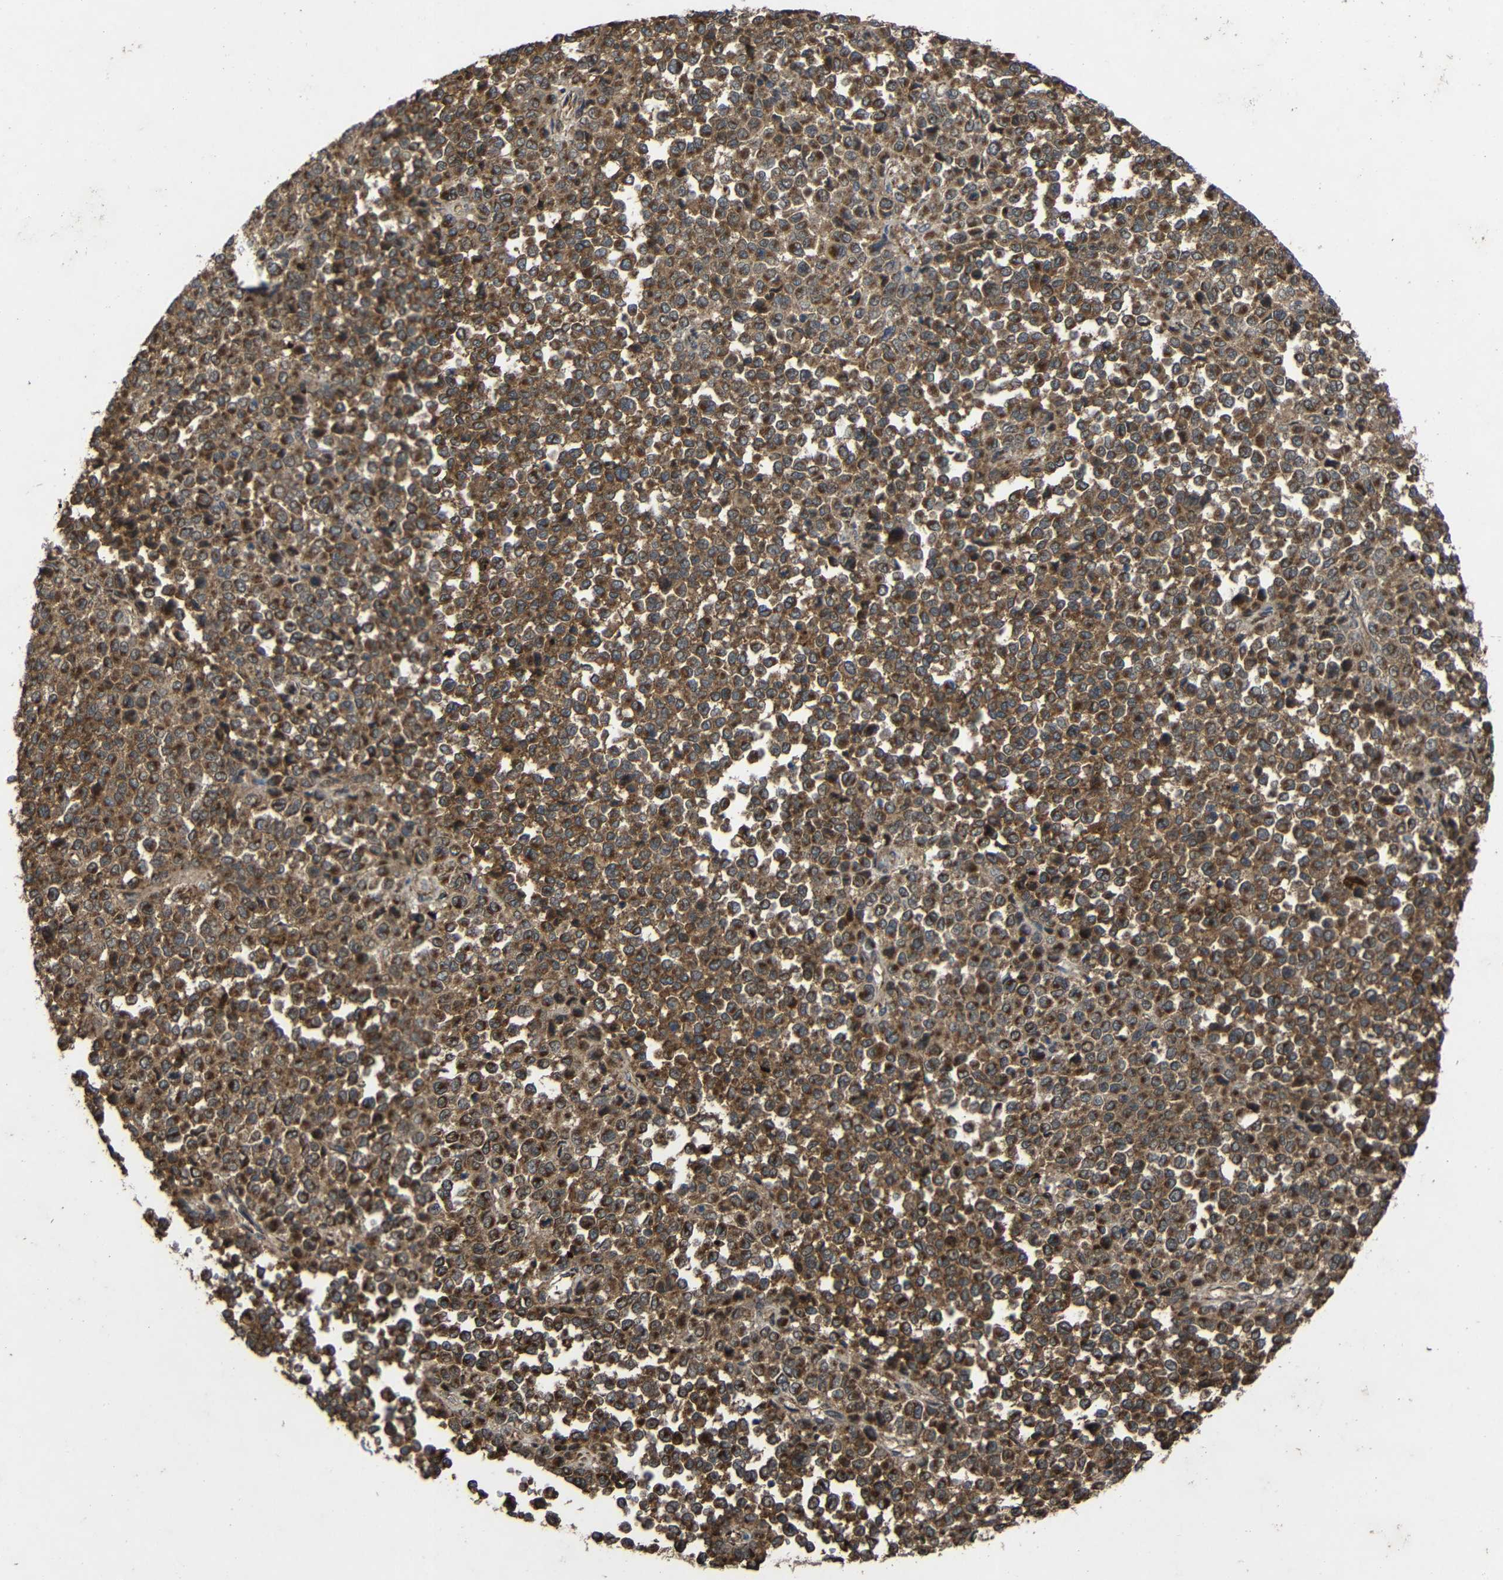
{"staining": {"intensity": "strong", "quantity": ">75%", "location": "cytoplasmic/membranous"}, "tissue": "melanoma", "cell_type": "Tumor cells", "image_type": "cancer", "snomed": [{"axis": "morphology", "description": "Malignant melanoma, Metastatic site"}, {"axis": "topography", "description": "Pancreas"}], "caption": "IHC of melanoma exhibits high levels of strong cytoplasmic/membranous staining in approximately >75% of tumor cells.", "gene": "C1GALT1", "patient": {"sex": "female", "age": 30}}